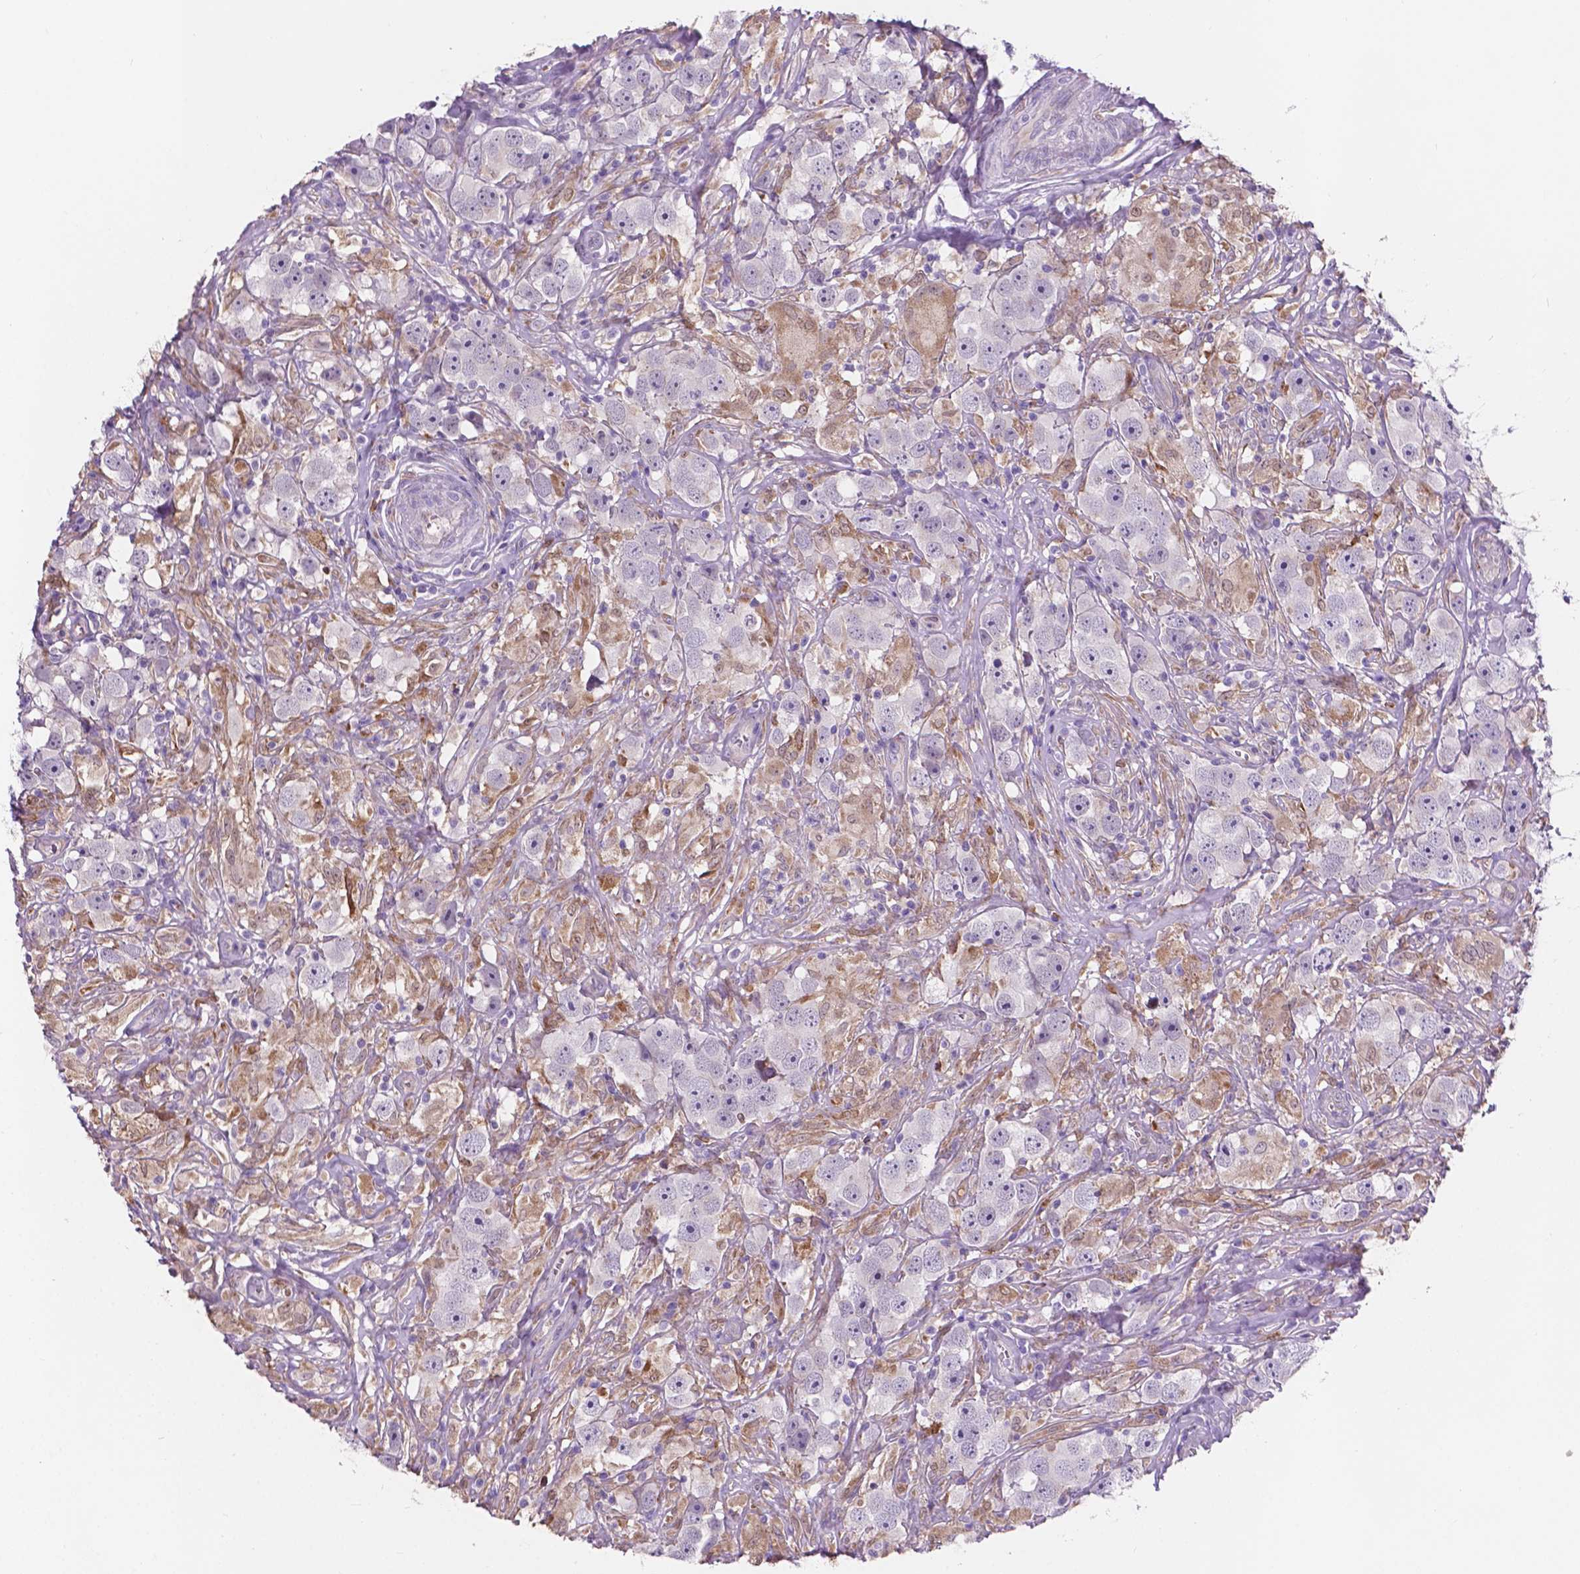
{"staining": {"intensity": "negative", "quantity": "none", "location": "none"}, "tissue": "testis cancer", "cell_type": "Tumor cells", "image_type": "cancer", "snomed": [{"axis": "morphology", "description": "Seminoma, NOS"}, {"axis": "topography", "description": "Testis"}], "caption": "High power microscopy micrograph of an IHC image of seminoma (testis), revealing no significant expression in tumor cells.", "gene": "IREB2", "patient": {"sex": "male", "age": 49}}